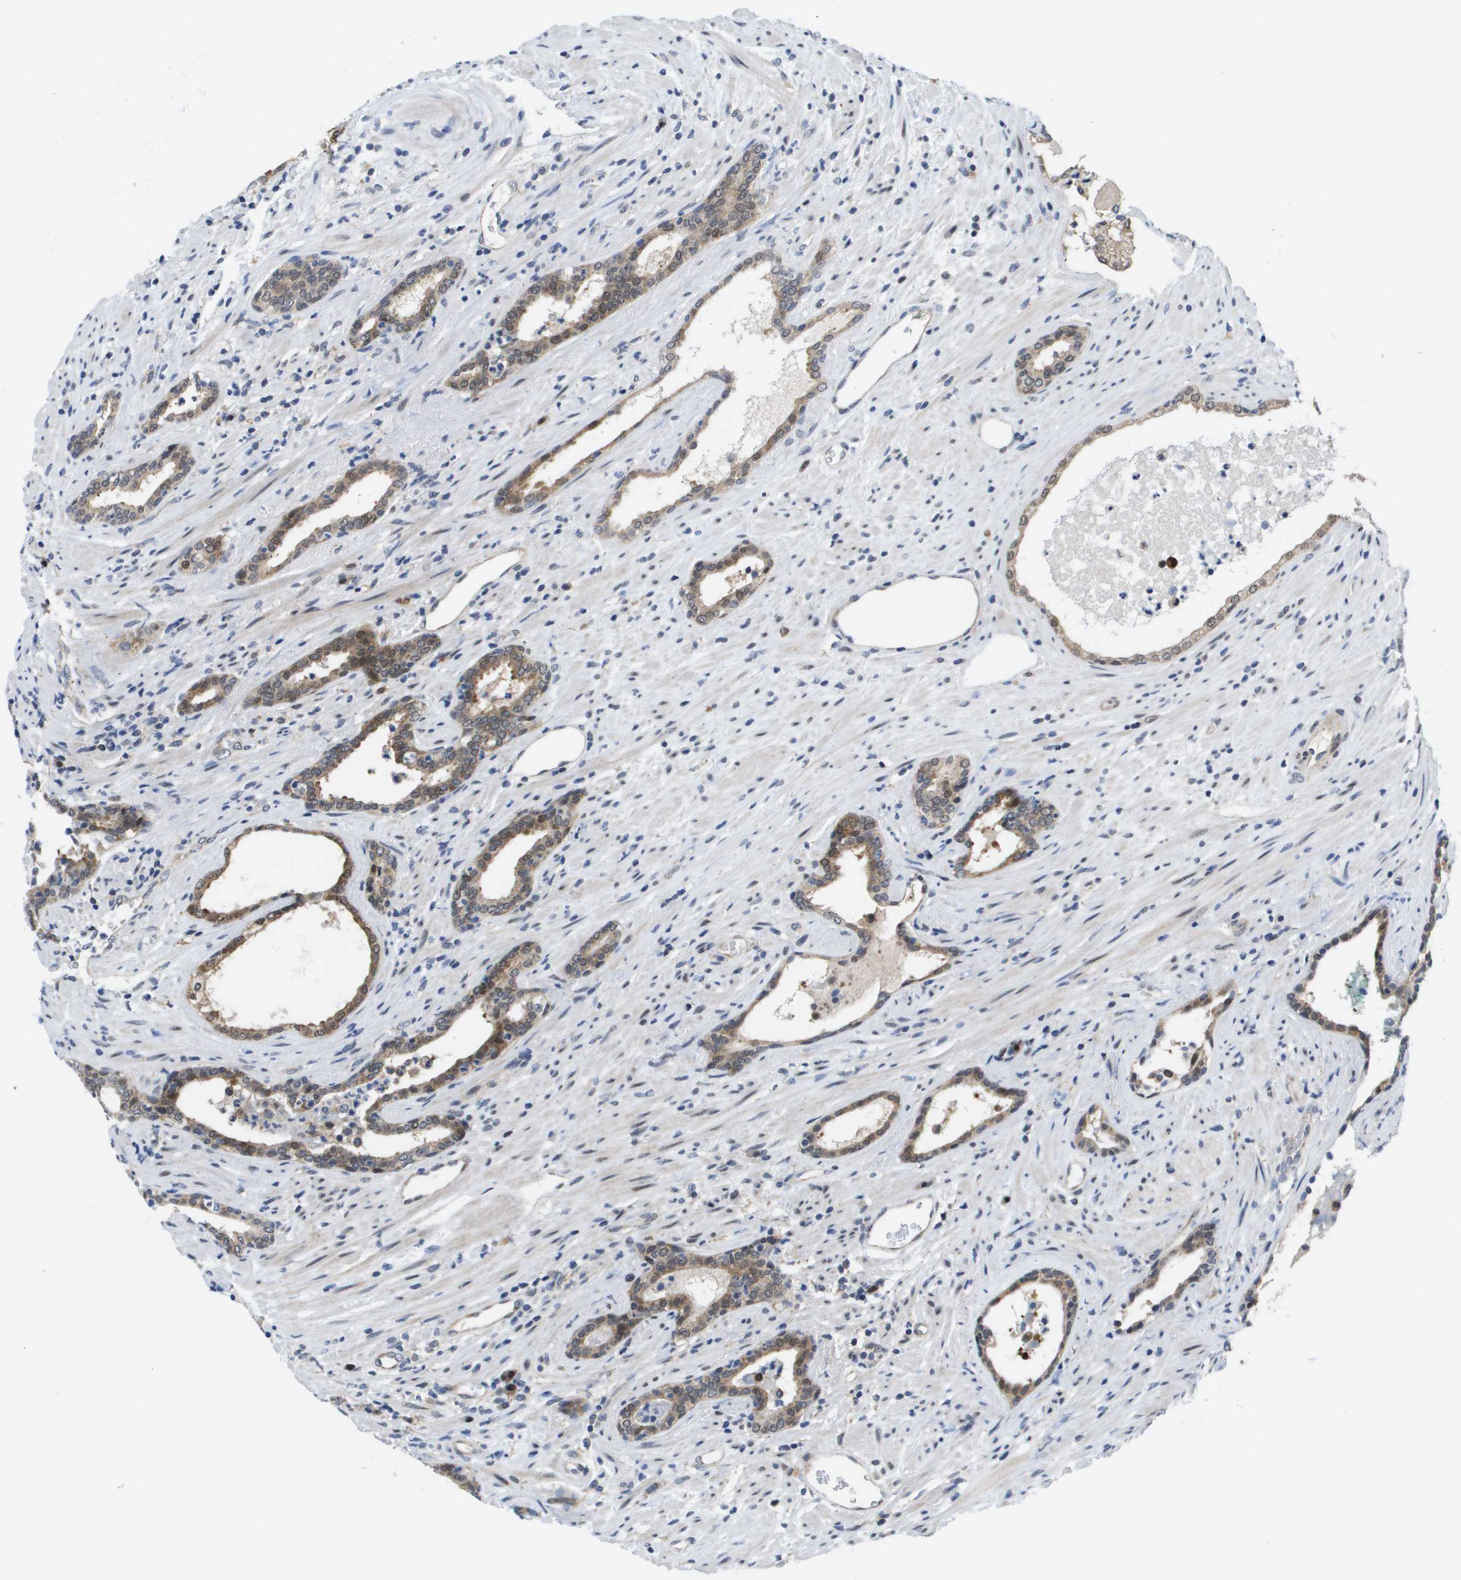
{"staining": {"intensity": "moderate", "quantity": ">75%", "location": "cytoplasmic/membranous"}, "tissue": "prostate cancer", "cell_type": "Tumor cells", "image_type": "cancer", "snomed": [{"axis": "morphology", "description": "Adenocarcinoma, High grade"}, {"axis": "topography", "description": "Prostate"}], "caption": "Immunohistochemical staining of prostate cancer shows moderate cytoplasmic/membranous protein positivity in approximately >75% of tumor cells. The protein is shown in brown color, while the nuclei are stained blue.", "gene": "FKBP4", "patient": {"sex": "male", "age": 71}}